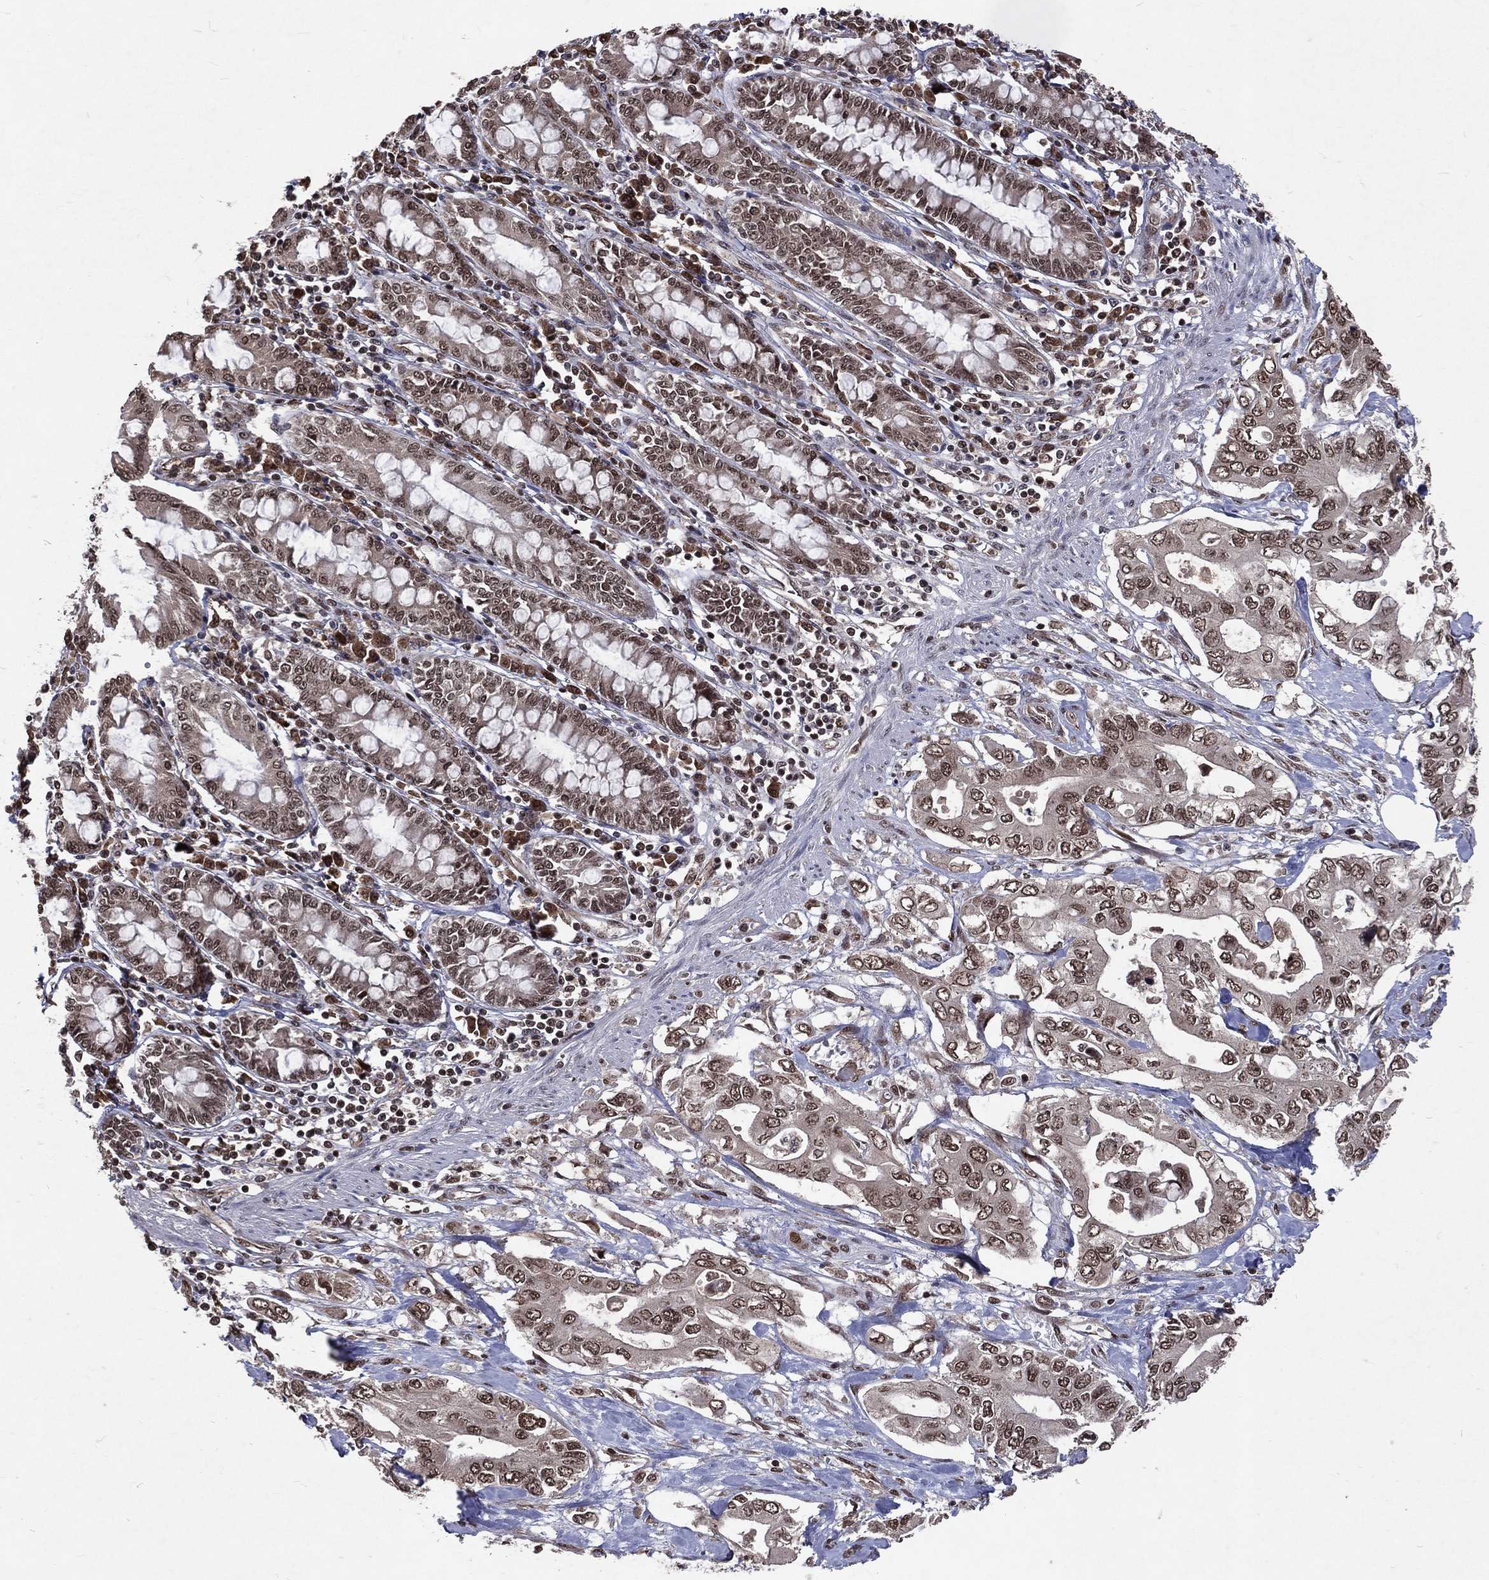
{"staining": {"intensity": "moderate", "quantity": "25%-75%", "location": "nuclear"}, "tissue": "pancreatic cancer", "cell_type": "Tumor cells", "image_type": "cancer", "snomed": [{"axis": "morphology", "description": "Adenocarcinoma, NOS"}, {"axis": "topography", "description": "Pancreas"}], "caption": "This is a histology image of immunohistochemistry staining of adenocarcinoma (pancreatic), which shows moderate staining in the nuclear of tumor cells.", "gene": "DMAP1", "patient": {"sex": "female", "age": 63}}